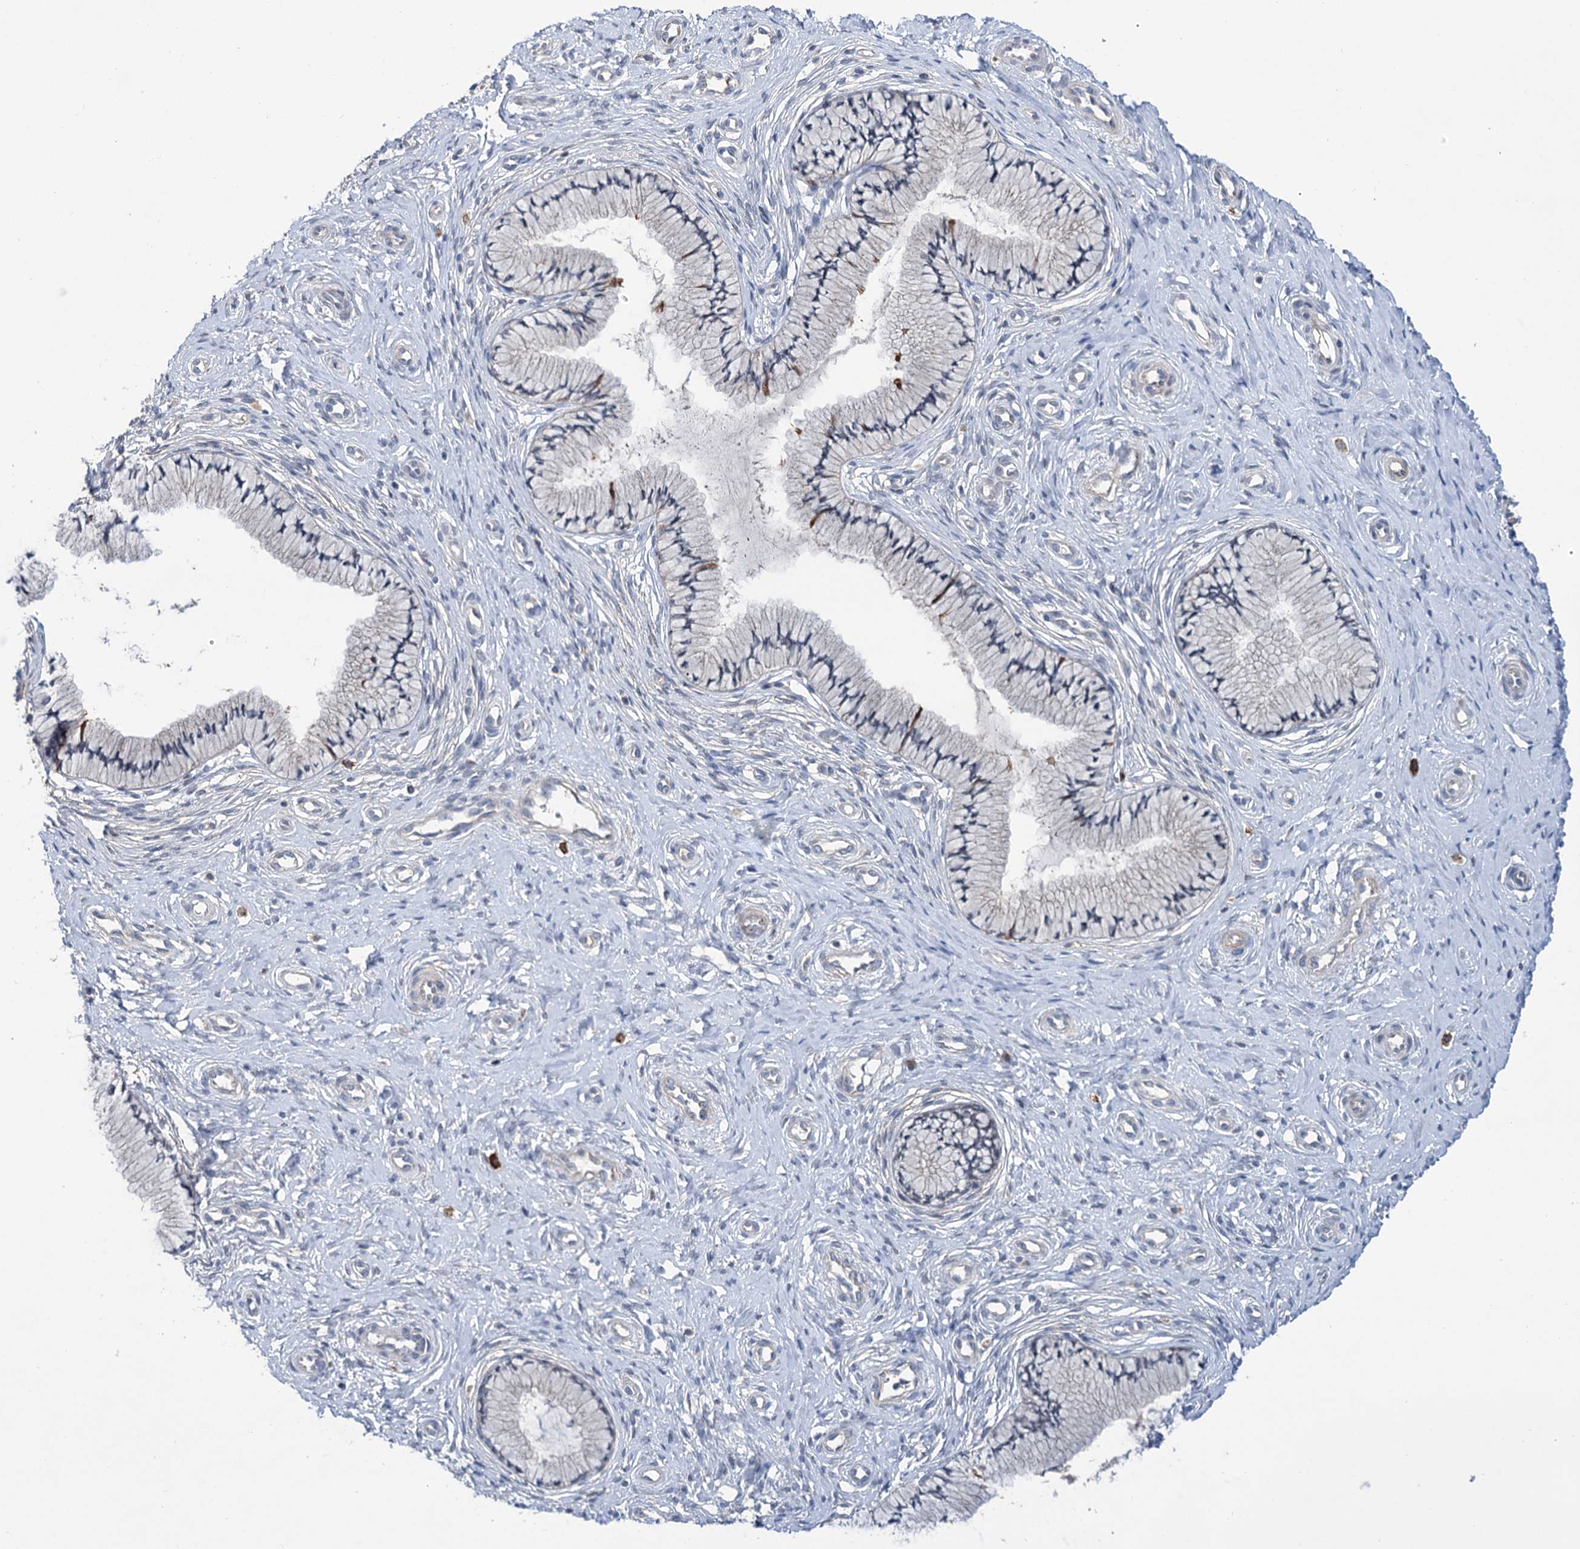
{"staining": {"intensity": "strong", "quantity": "<25%", "location": "cytoplasmic/membranous"}, "tissue": "cervix", "cell_type": "Glandular cells", "image_type": "normal", "snomed": [{"axis": "morphology", "description": "Normal tissue, NOS"}, {"axis": "topography", "description": "Cervix"}], "caption": "This micrograph reveals immunohistochemistry (IHC) staining of normal cervix, with medium strong cytoplasmic/membranous expression in approximately <25% of glandular cells.", "gene": "NCAPD2", "patient": {"sex": "female", "age": 36}}